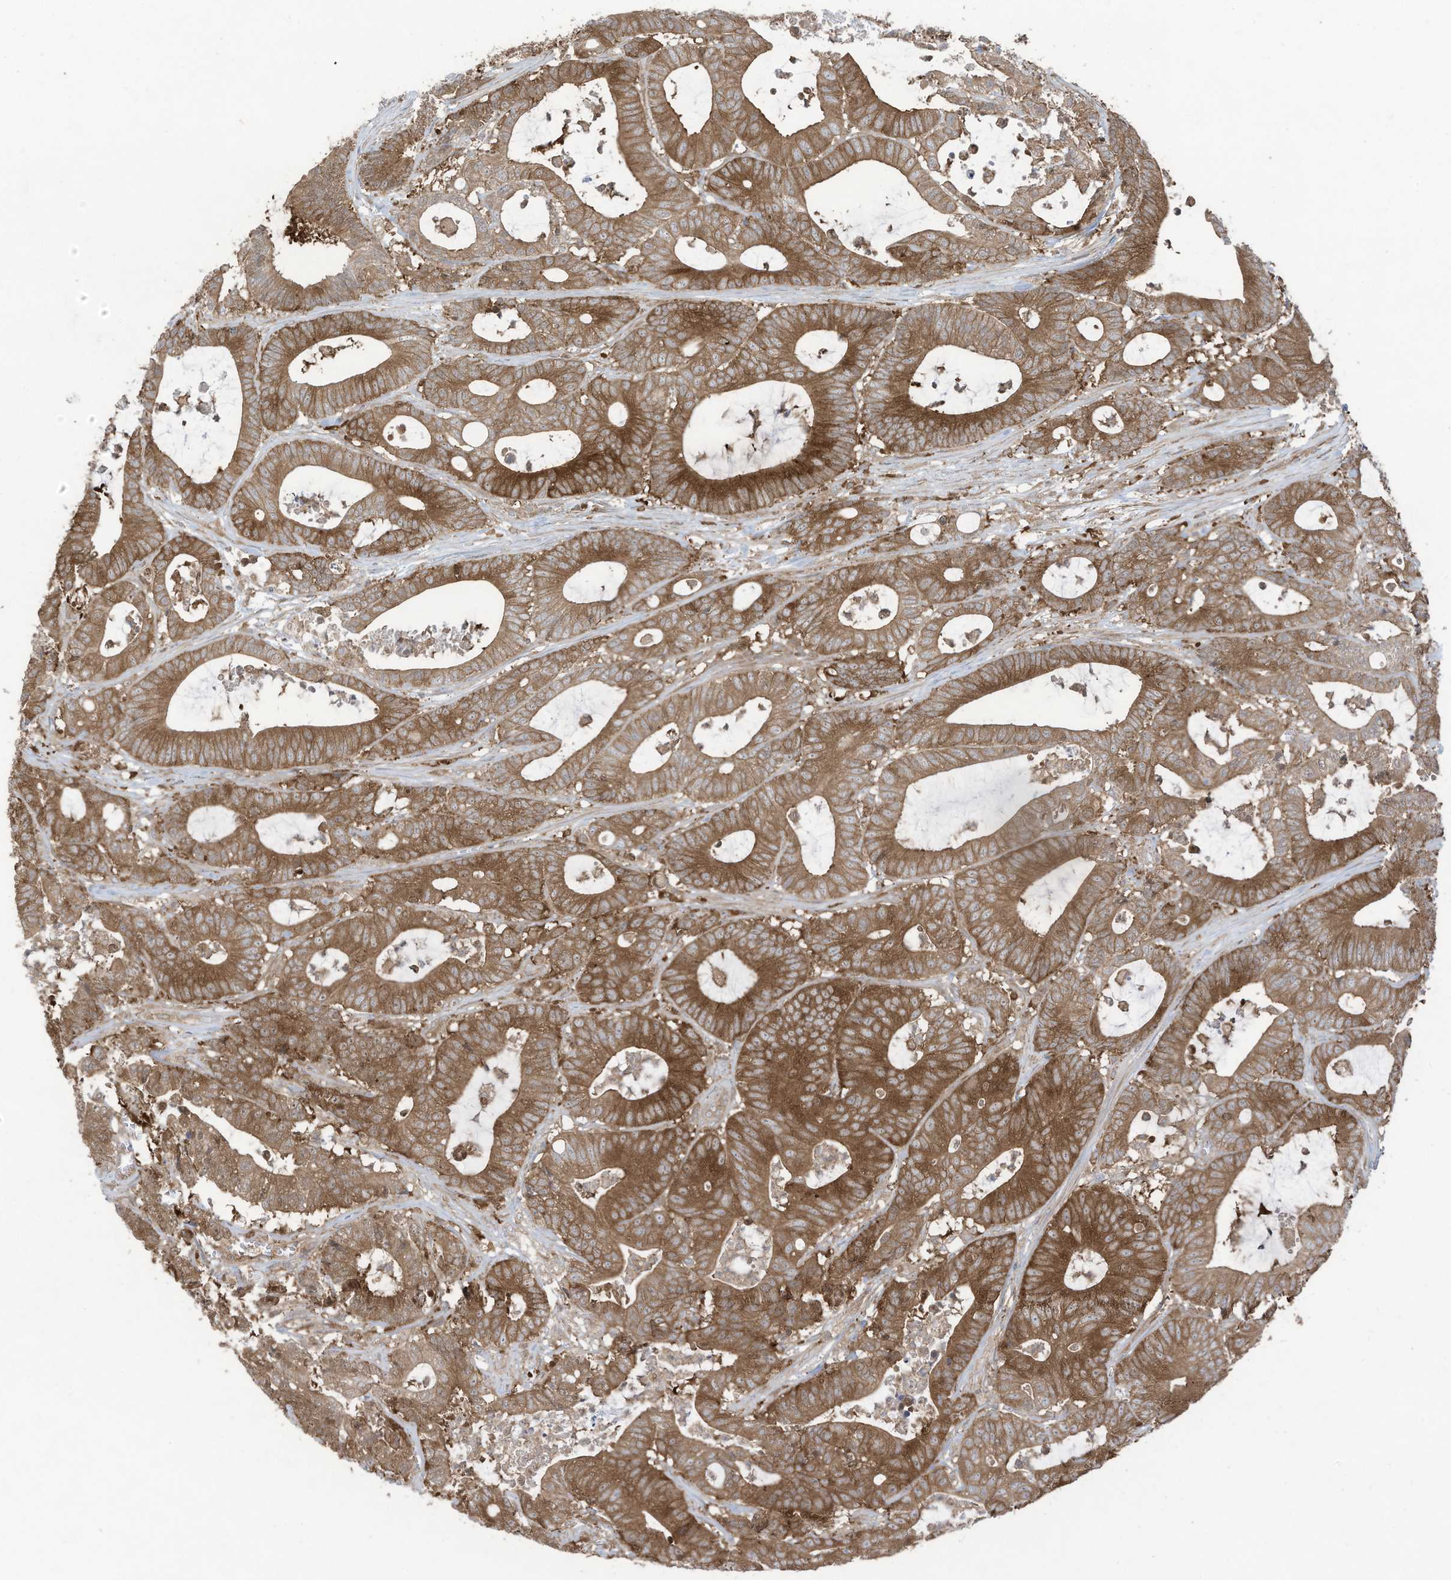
{"staining": {"intensity": "moderate", "quantity": ">75%", "location": "cytoplasmic/membranous"}, "tissue": "colorectal cancer", "cell_type": "Tumor cells", "image_type": "cancer", "snomed": [{"axis": "morphology", "description": "Adenocarcinoma, NOS"}, {"axis": "topography", "description": "Colon"}], "caption": "Immunohistochemical staining of colorectal cancer demonstrates medium levels of moderate cytoplasmic/membranous protein expression in about >75% of tumor cells.", "gene": "OLA1", "patient": {"sex": "female", "age": 84}}